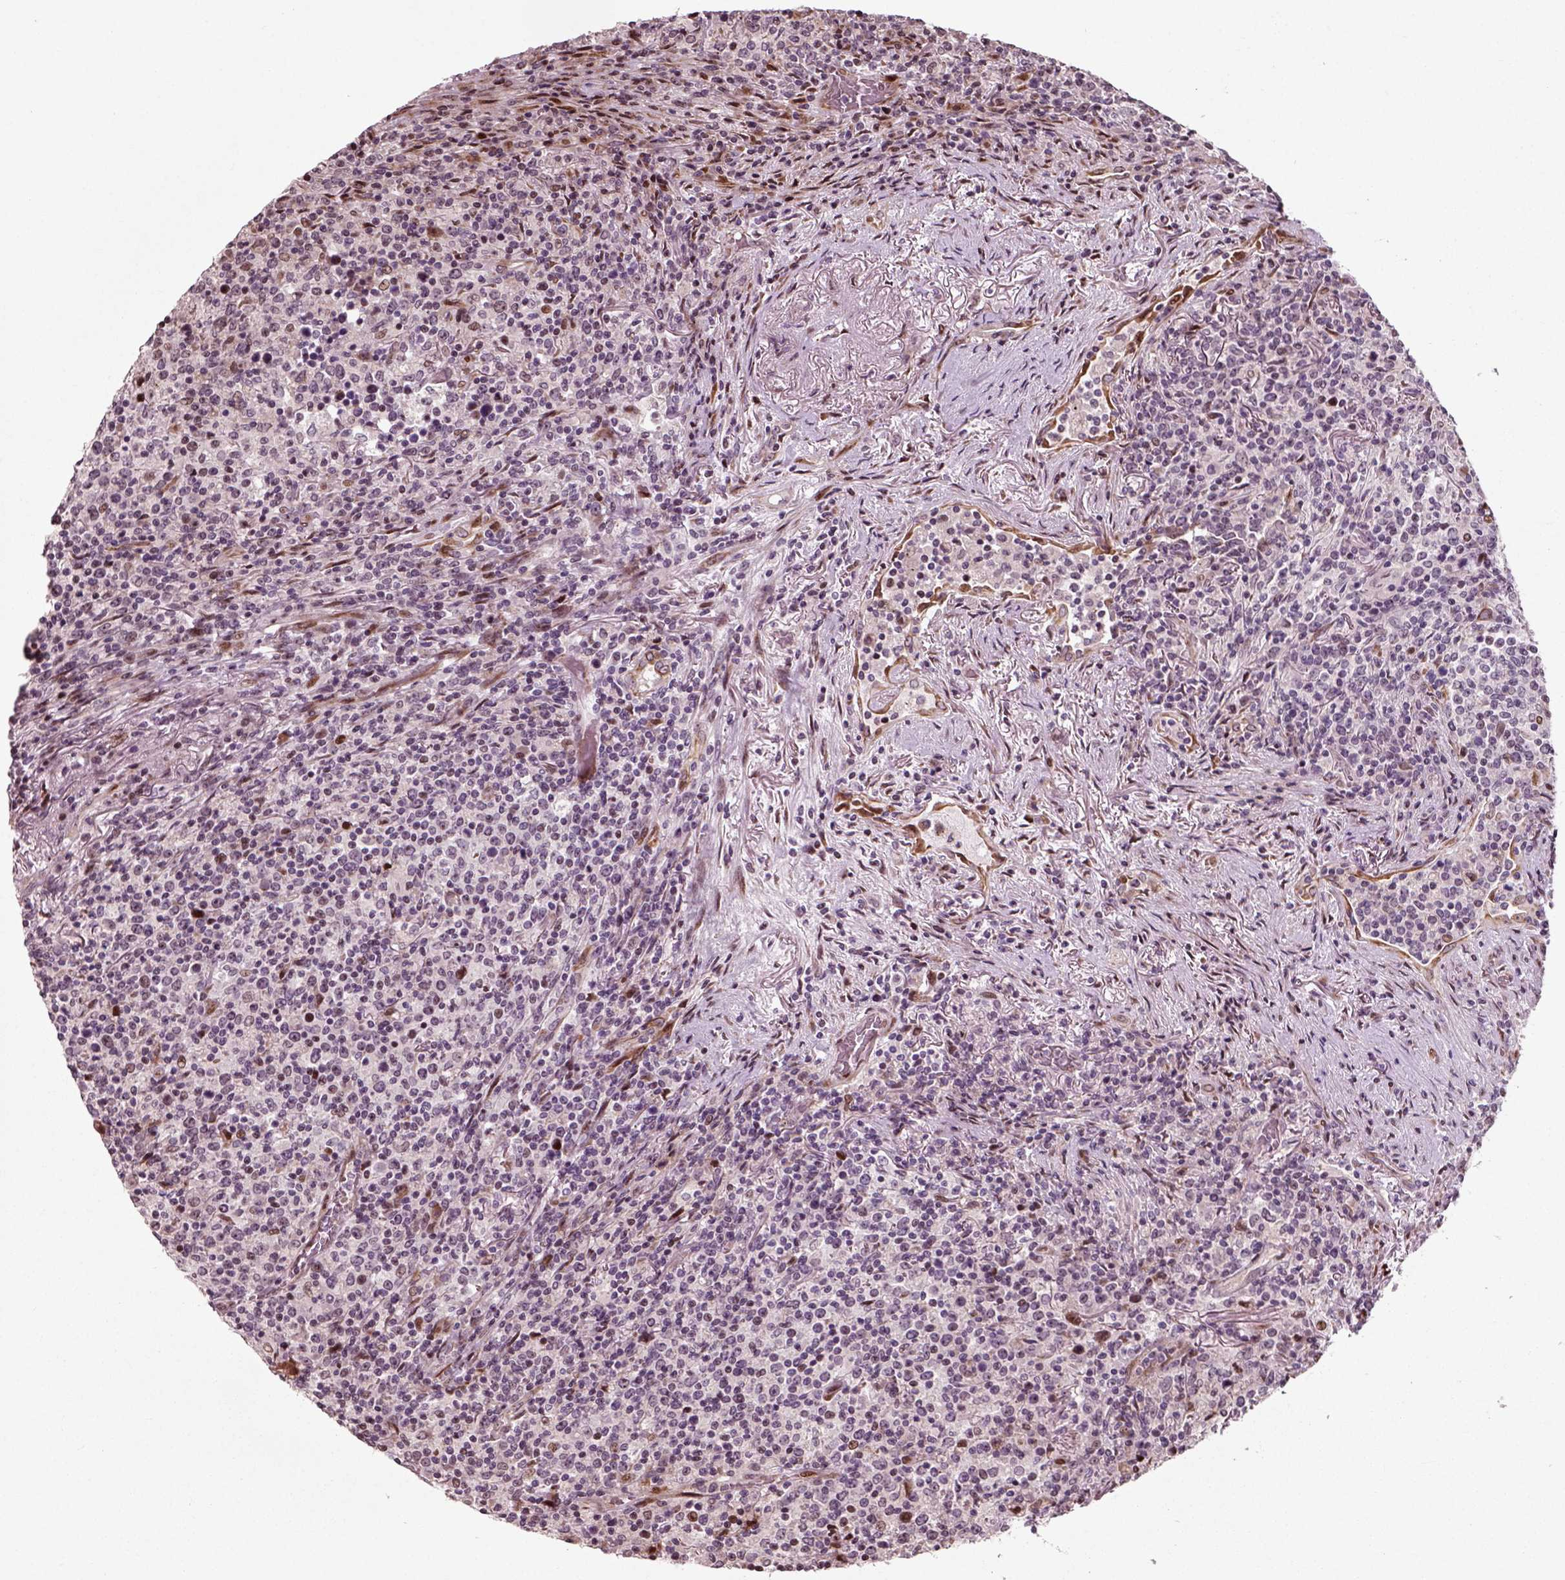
{"staining": {"intensity": "negative", "quantity": "none", "location": "none"}, "tissue": "lymphoma", "cell_type": "Tumor cells", "image_type": "cancer", "snomed": [{"axis": "morphology", "description": "Malignant lymphoma, non-Hodgkin's type, High grade"}, {"axis": "topography", "description": "Lung"}], "caption": "An image of lymphoma stained for a protein reveals no brown staining in tumor cells.", "gene": "CDC14A", "patient": {"sex": "male", "age": 79}}